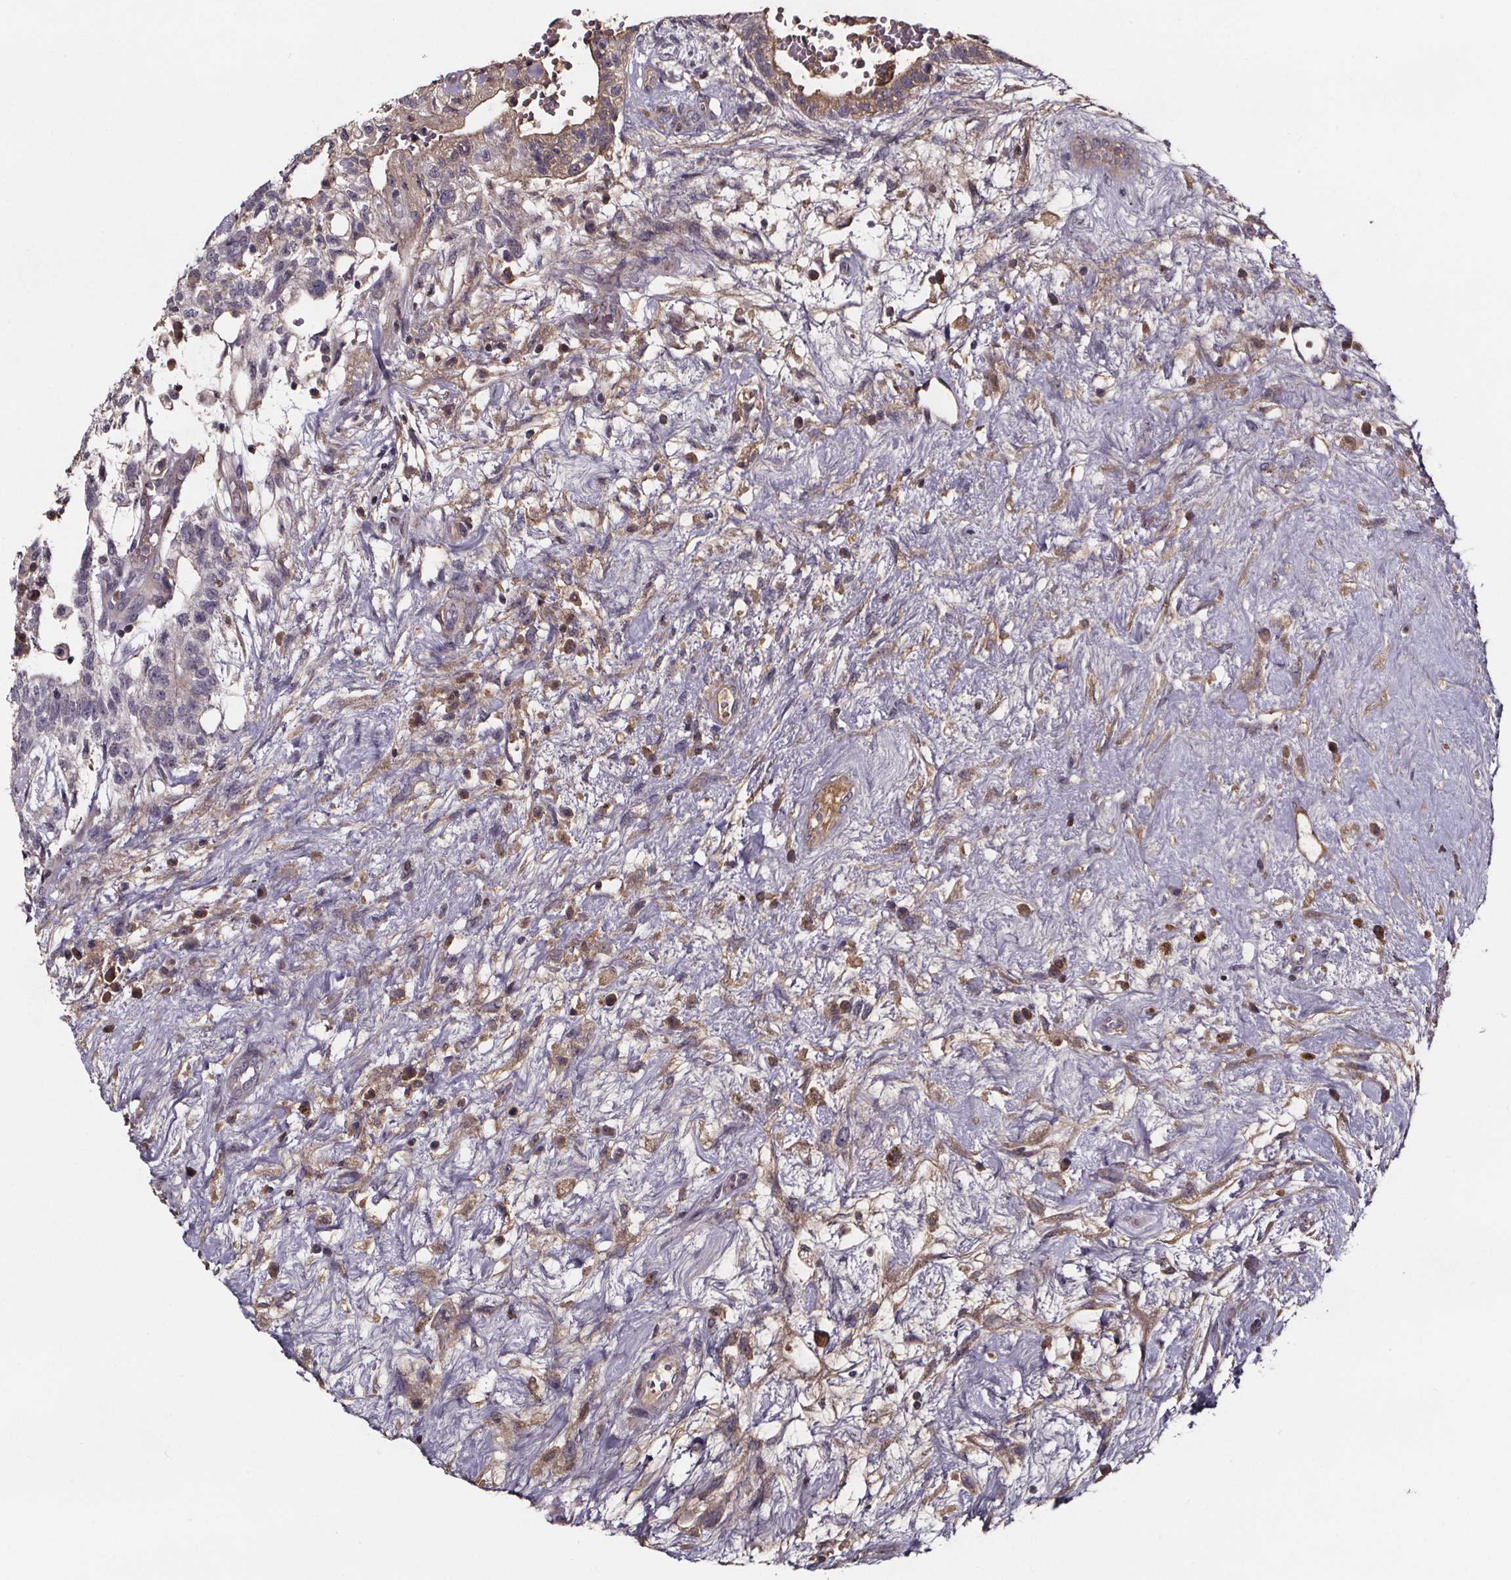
{"staining": {"intensity": "moderate", "quantity": "<25%", "location": "cytoplasmic/membranous"}, "tissue": "testis cancer", "cell_type": "Tumor cells", "image_type": "cancer", "snomed": [{"axis": "morphology", "description": "Normal tissue, NOS"}, {"axis": "morphology", "description": "Carcinoma, Embryonal, NOS"}, {"axis": "topography", "description": "Testis"}], "caption": "This photomicrograph shows immunohistochemistry (IHC) staining of human testis cancer, with low moderate cytoplasmic/membranous staining in approximately <25% of tumor cells.", "gene": "NPHP4", "patient": {"sex": "male", "age": 32}}